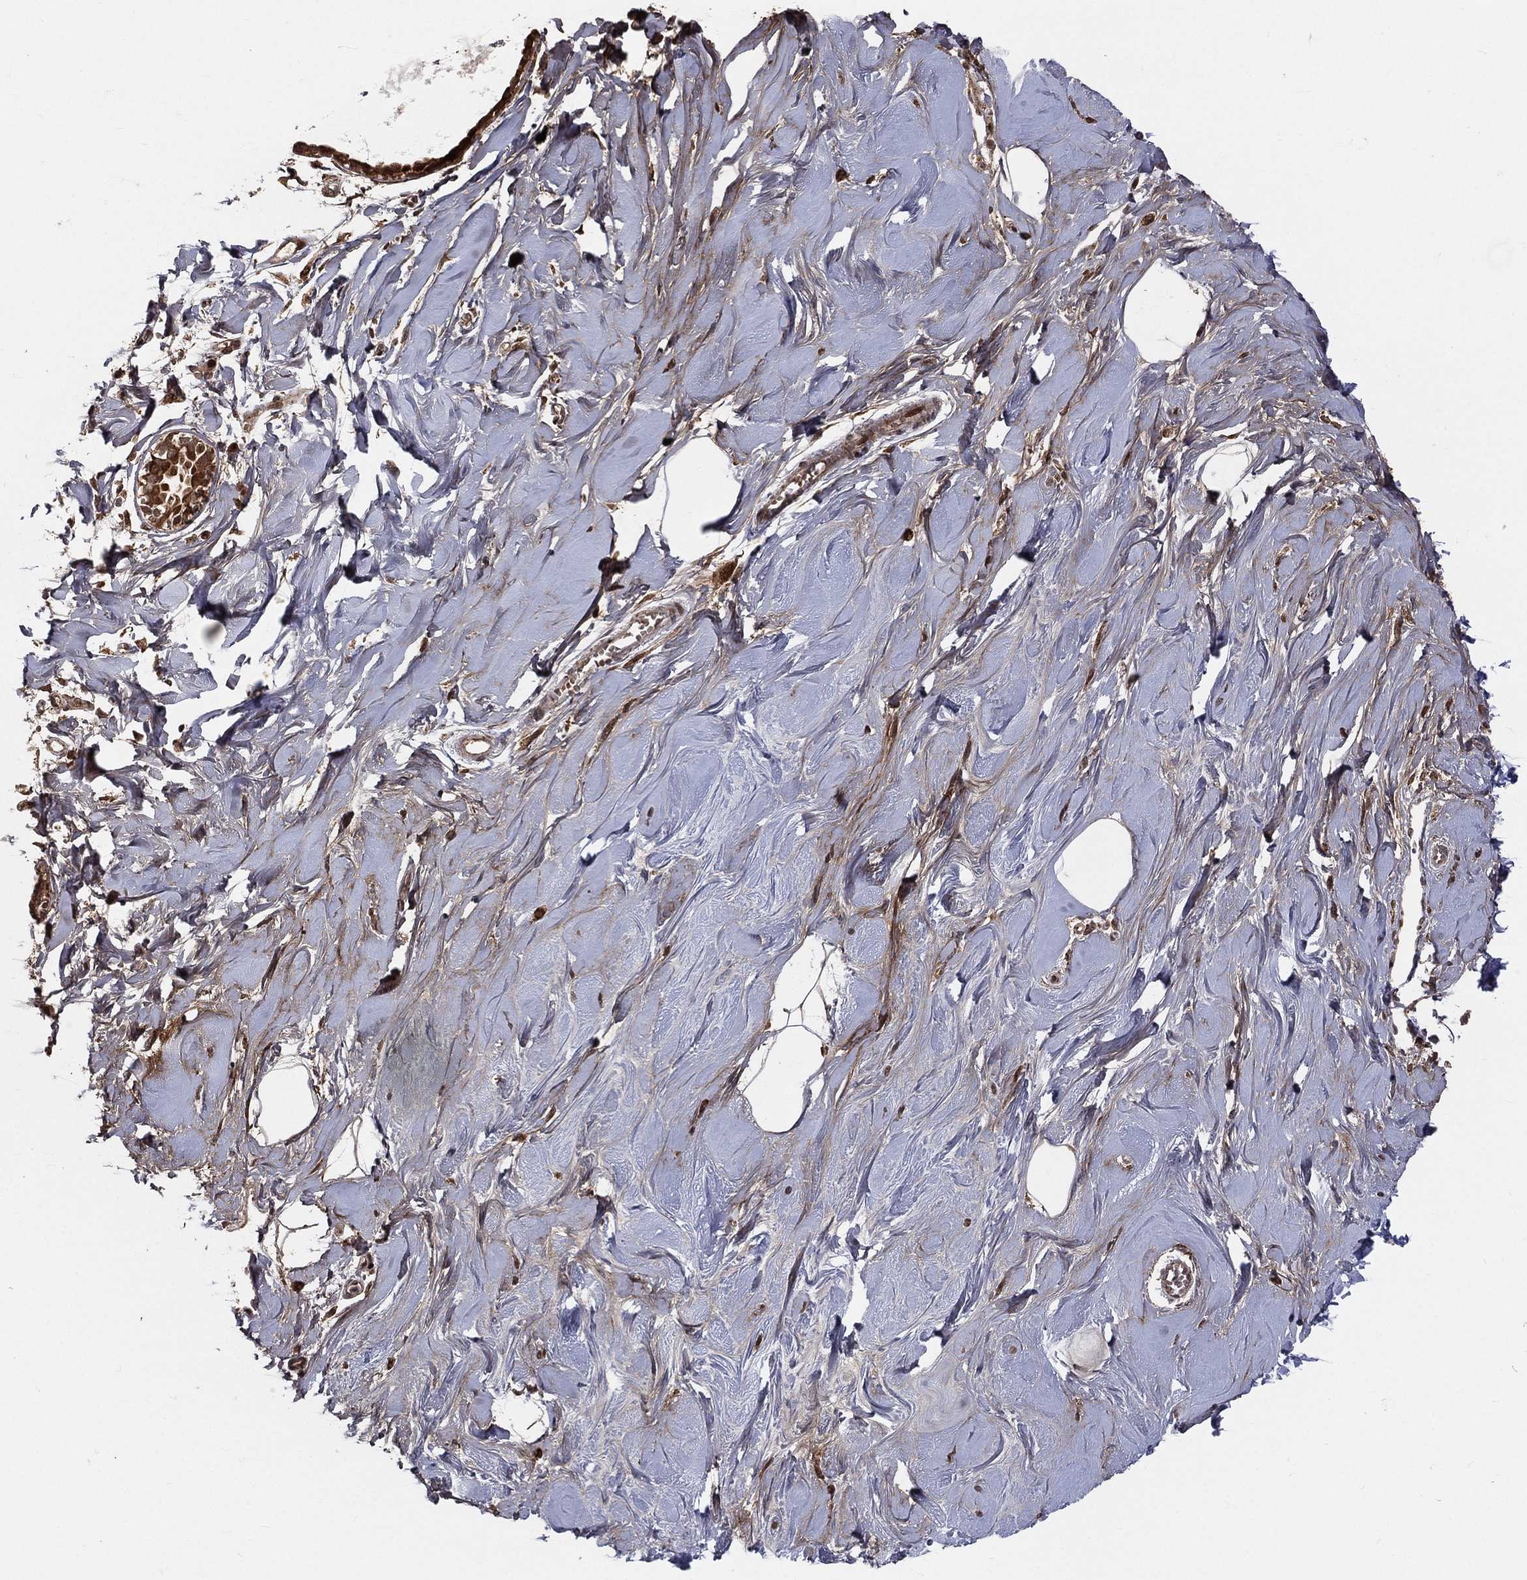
{"staining": {"intensity": "negative", "quantity": "none", "location": "none"}, "tissue": "soft tissue", "cell_type": "Fibroblasts", "image_type": "normal", "snomed": [{"axis": "morphology", "description": "Normal tissue, NOS"}, {"axis": "topography", "description": "Breast"}], "caption": "Immunohistochemical staining of normal soft tissue demonstrates no significant positivity in fibroblasts.", "gene": "MDM2", "patient": {"sex": "female", "age": 49}}